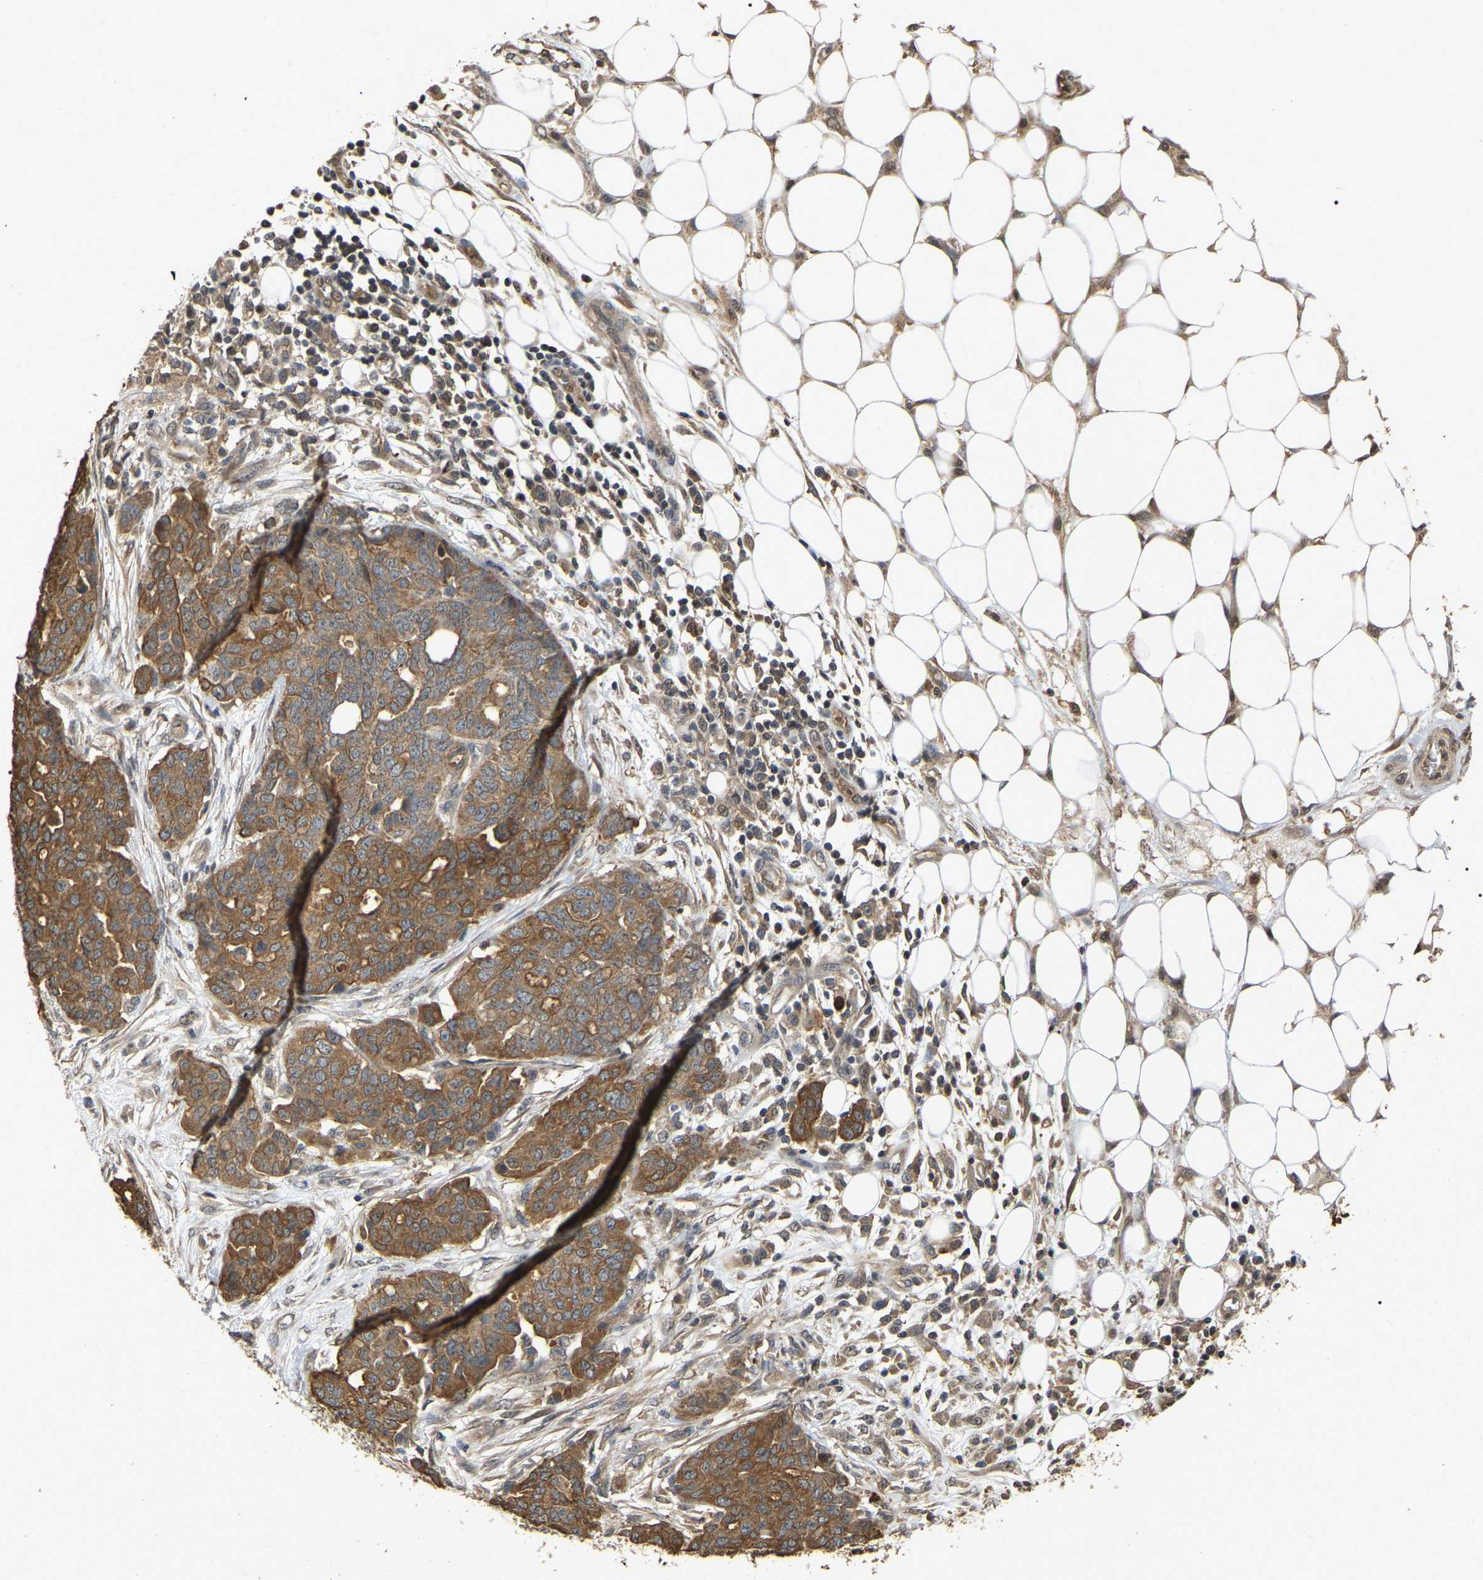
{"staining": {"intensity": "moderate", "quantity": ">75%", "location": "cytoplasmic/membranous"}, "tissue": "ovarian cancer", "cell_type": "Tumor cells", "image_type": "cancer", "snomed": [{"axis": "morphology", "description": "Cystadenocarcinoma, serous, NOS"}, {"axis": "topography", "description": "Soft tissue"}, {"axis": "topography", "description": "Ovary"}], "caption": "Tumor cells reveal moderate cytoplasmic/membranous staining in about >75% of cells in ovarian serous cystadenocarcinoma. The staining was performed using DAB (3,3'-diaminobenzidine) to visualize the protein expression in brown, while the nuclei were stained in blue with hematoxylin (Magnification: 20x).", "gene": "FAM219A", "patient": {"sex": "female", "age": 57}}